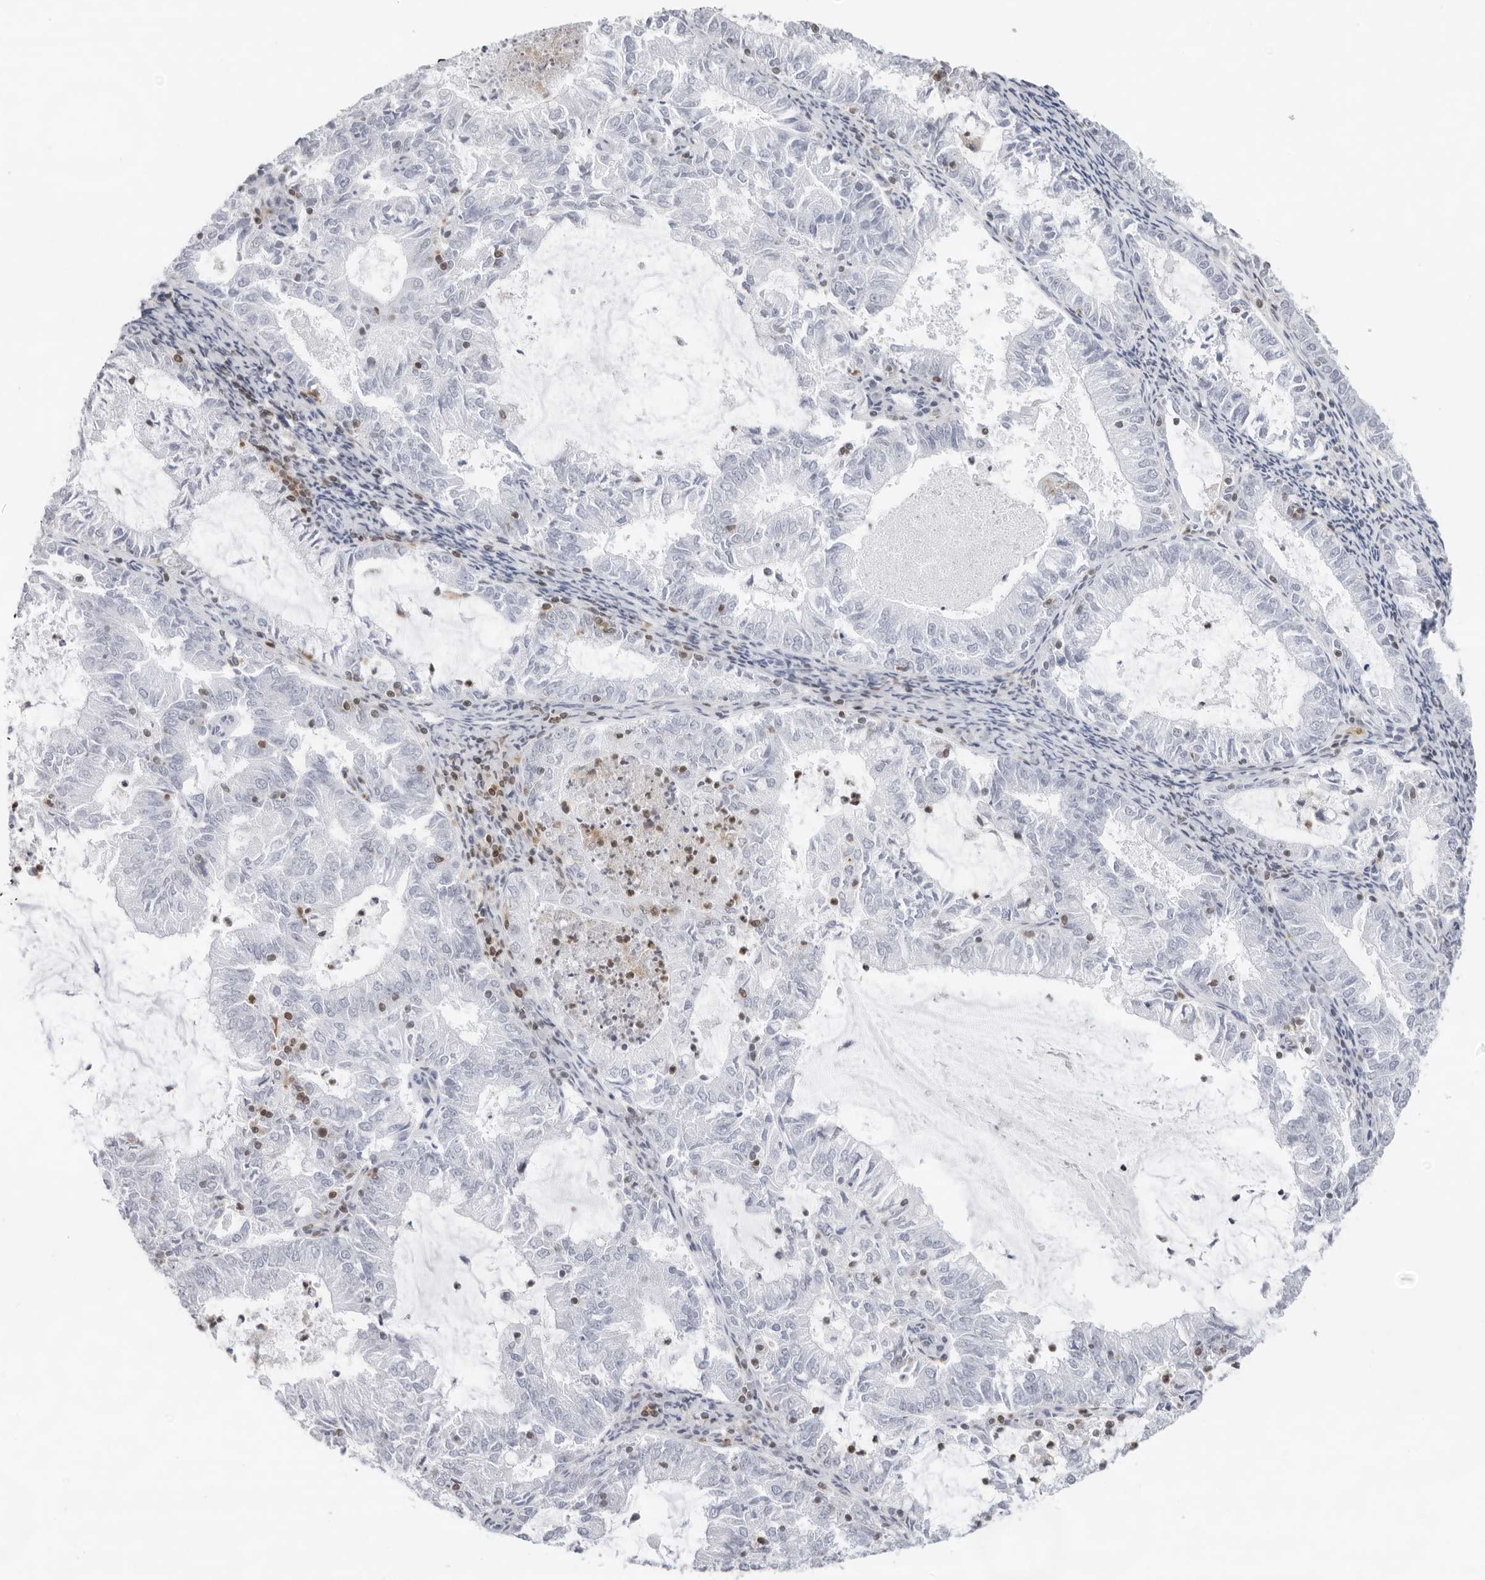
{"staining": {"intensity": "negative", "quantity": "none", "location": "none"}, "tissue": "endometrial cancer", "cell_type": "Tumor cells", "image_type": "cancer", "snomed": [{"axis": "morphology", "description": "Adenocarcinoma, NOS"}, {"axis": "topography", "description": "Endometrium"}], "caption": "The histopathology image exhibits no staining of tumor cells in endometrial cancer.", "gene": "FMNL1", "patient": {"sex": "female", "age": 57}}